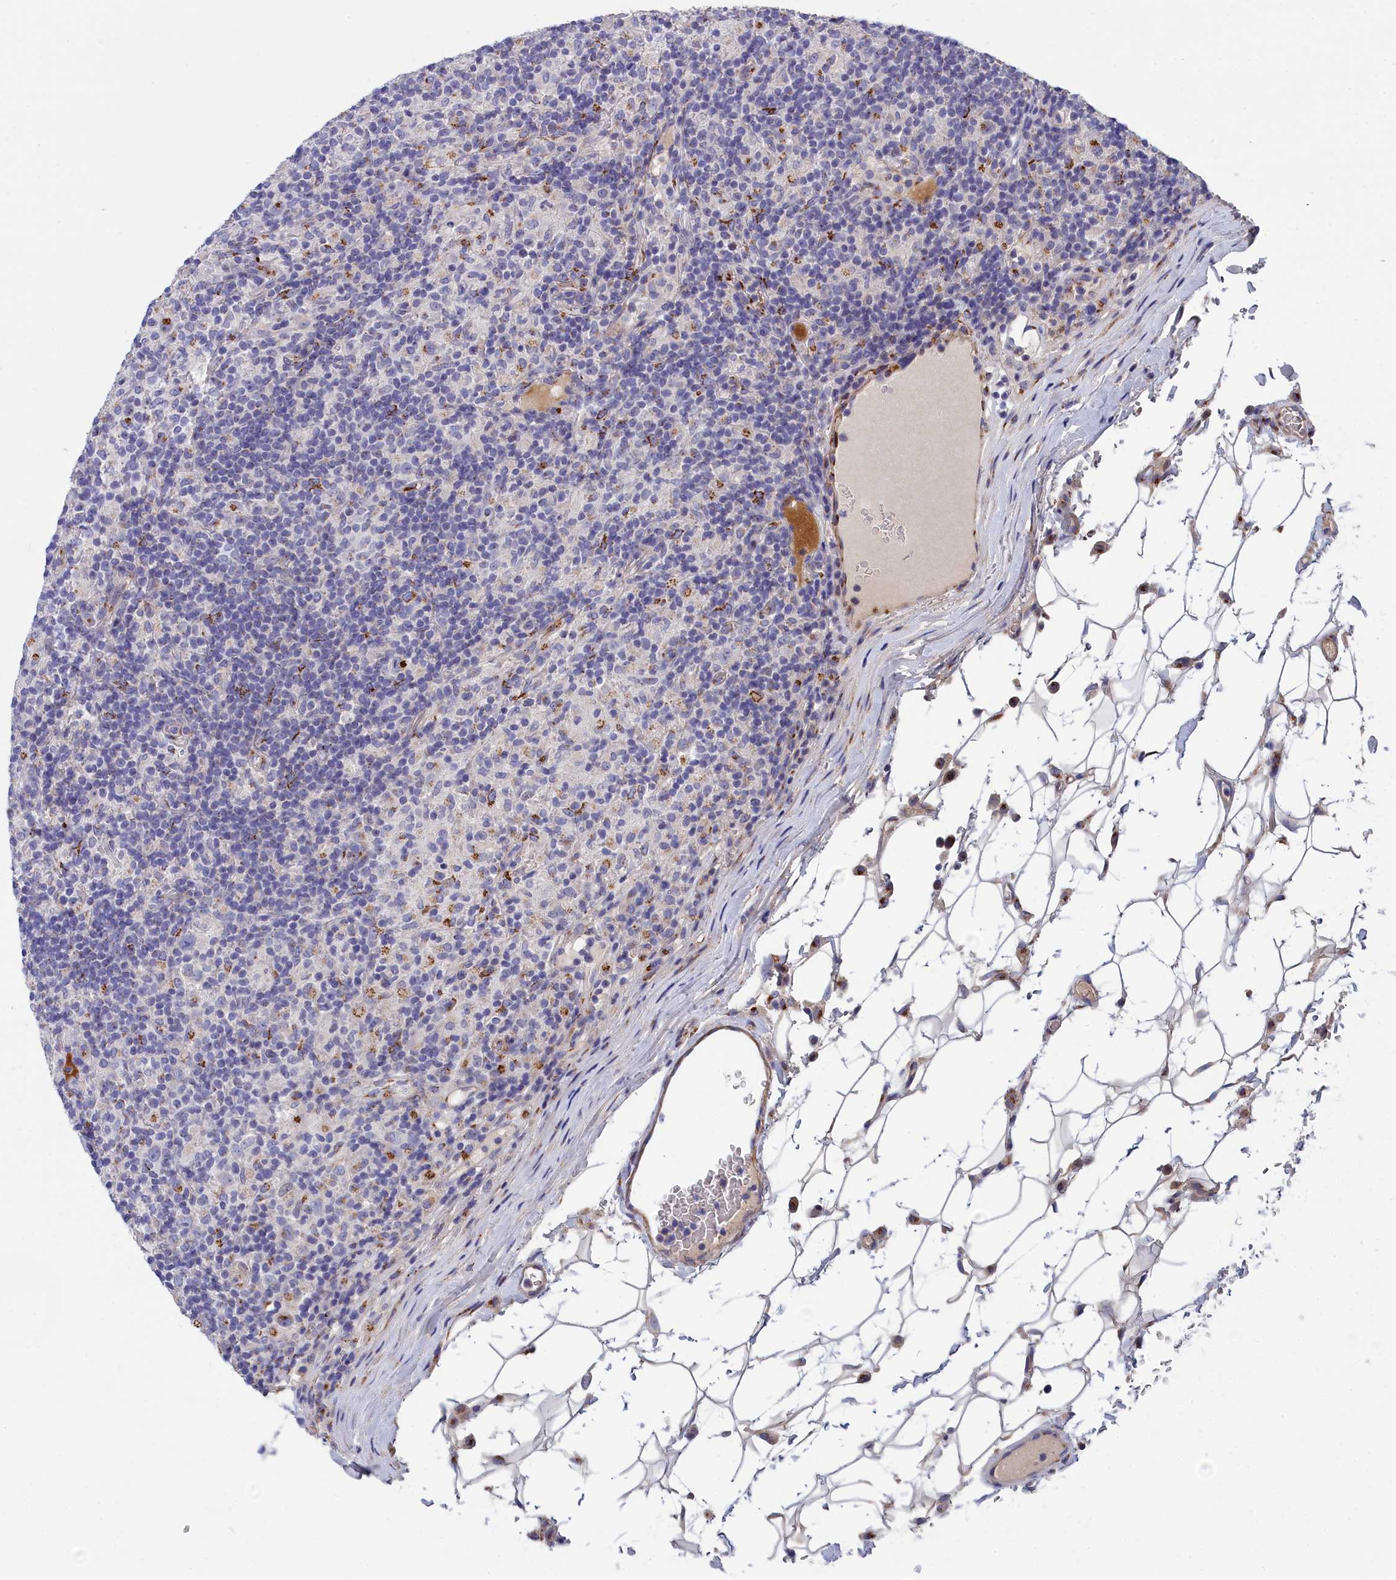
{"staining": {"intensity": "moderate", "quantity": "25%-75%", "location": "cytoplasmic/membranous"}, "tissue": "lymphoma", "cell_type": "Tumor cells", "image_type": "cancer", "snomed": [{"axis": "morphology", "description": "Hodgkin's disease, NOS"}, {"axis": "topography", "description": "Lymph node"}], "caption": "Human lymphoma stained for a protein (brown) displays moderate cytoplasmic/membranous positive staining in about 25%-75% of tumor cells.", "gene": "TUBGCP4", "patient": {"sex": "male", "age": 70}}